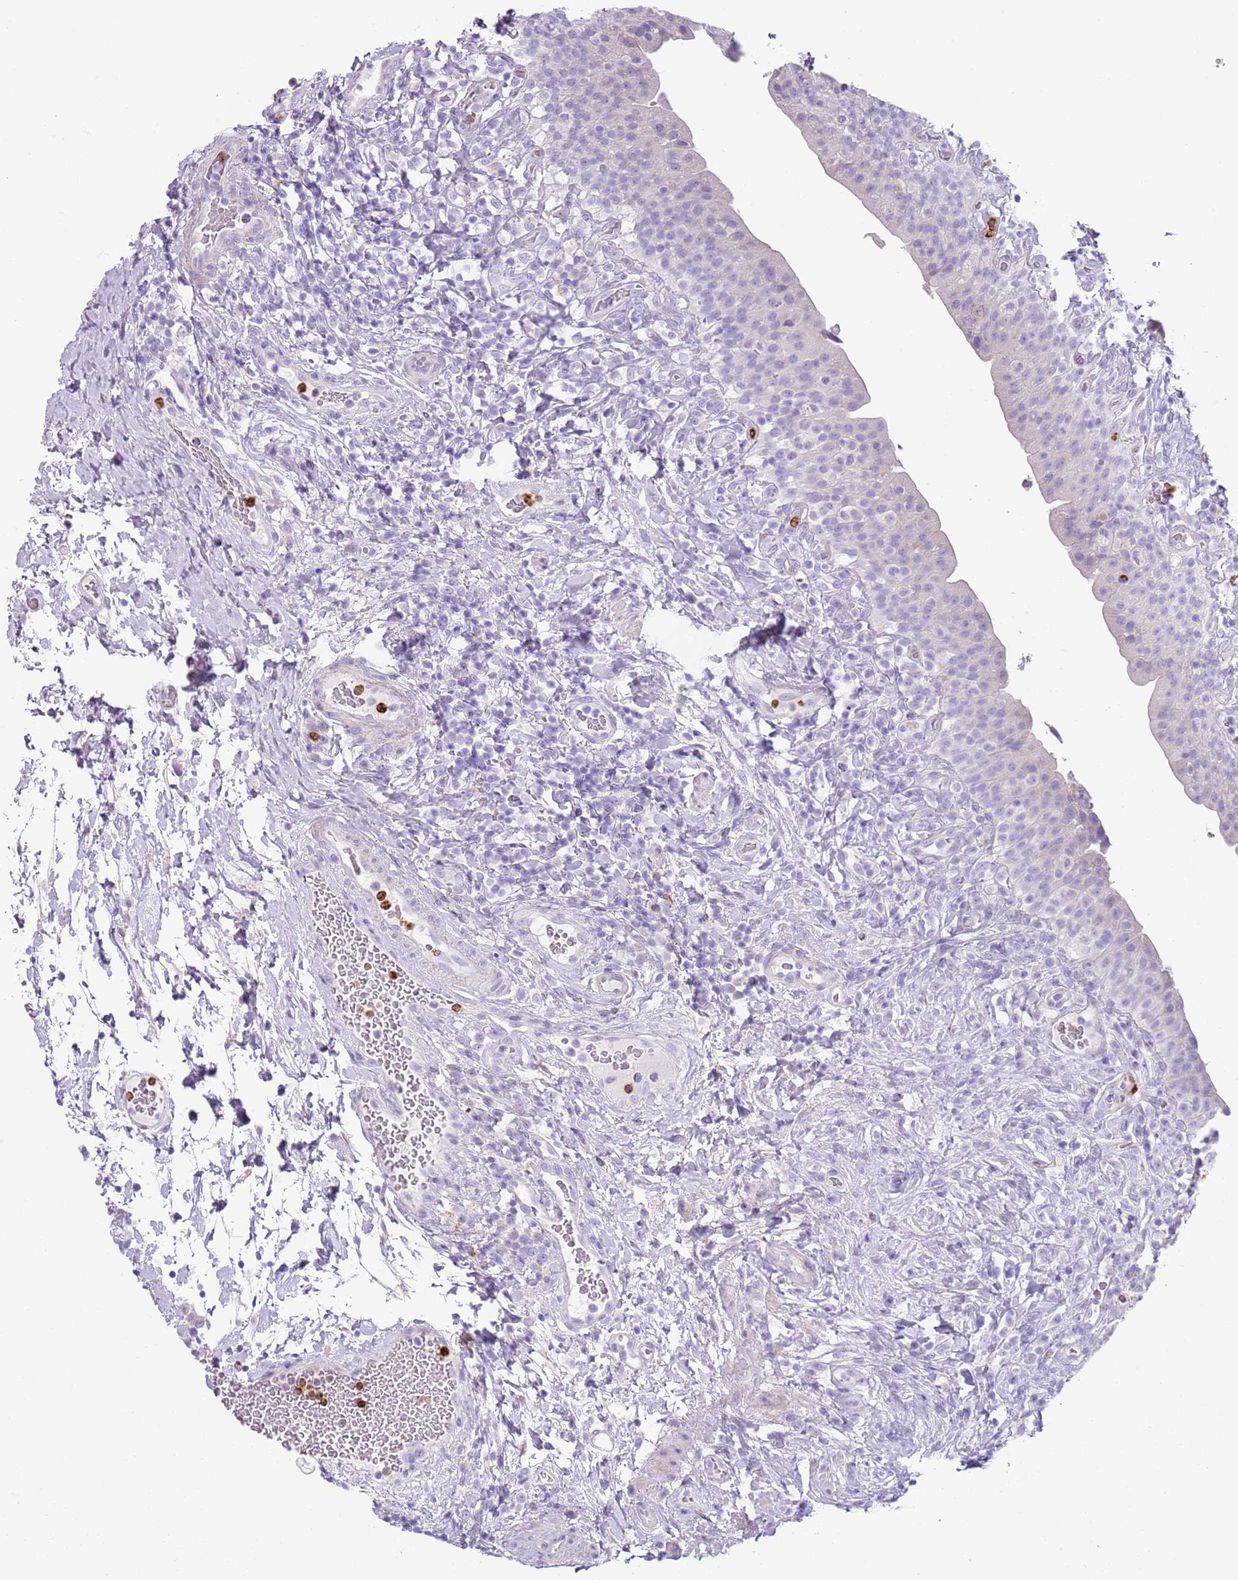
{"staining": {"intensity": "negative", "quantity": "none", "location": "none"}, "tissue": "urinary bladder", "cell_type": "Urothelial cells", "image_type": "normal", "snomed": [{"axis": "morphology", "description": "Normal tissue, NOS"}, {"axis": "morphology", "description": "Inflammation, NOS"}, {"axis": "topography", "description": "Urinary bladder"}], "caption": "IHC micrograph of normal urinary bladder stained for a protein (brown), which demonstrates no staining in urothelial cells.", "gene": "CD177", "patient": {"sex": "male", "age": 64}}